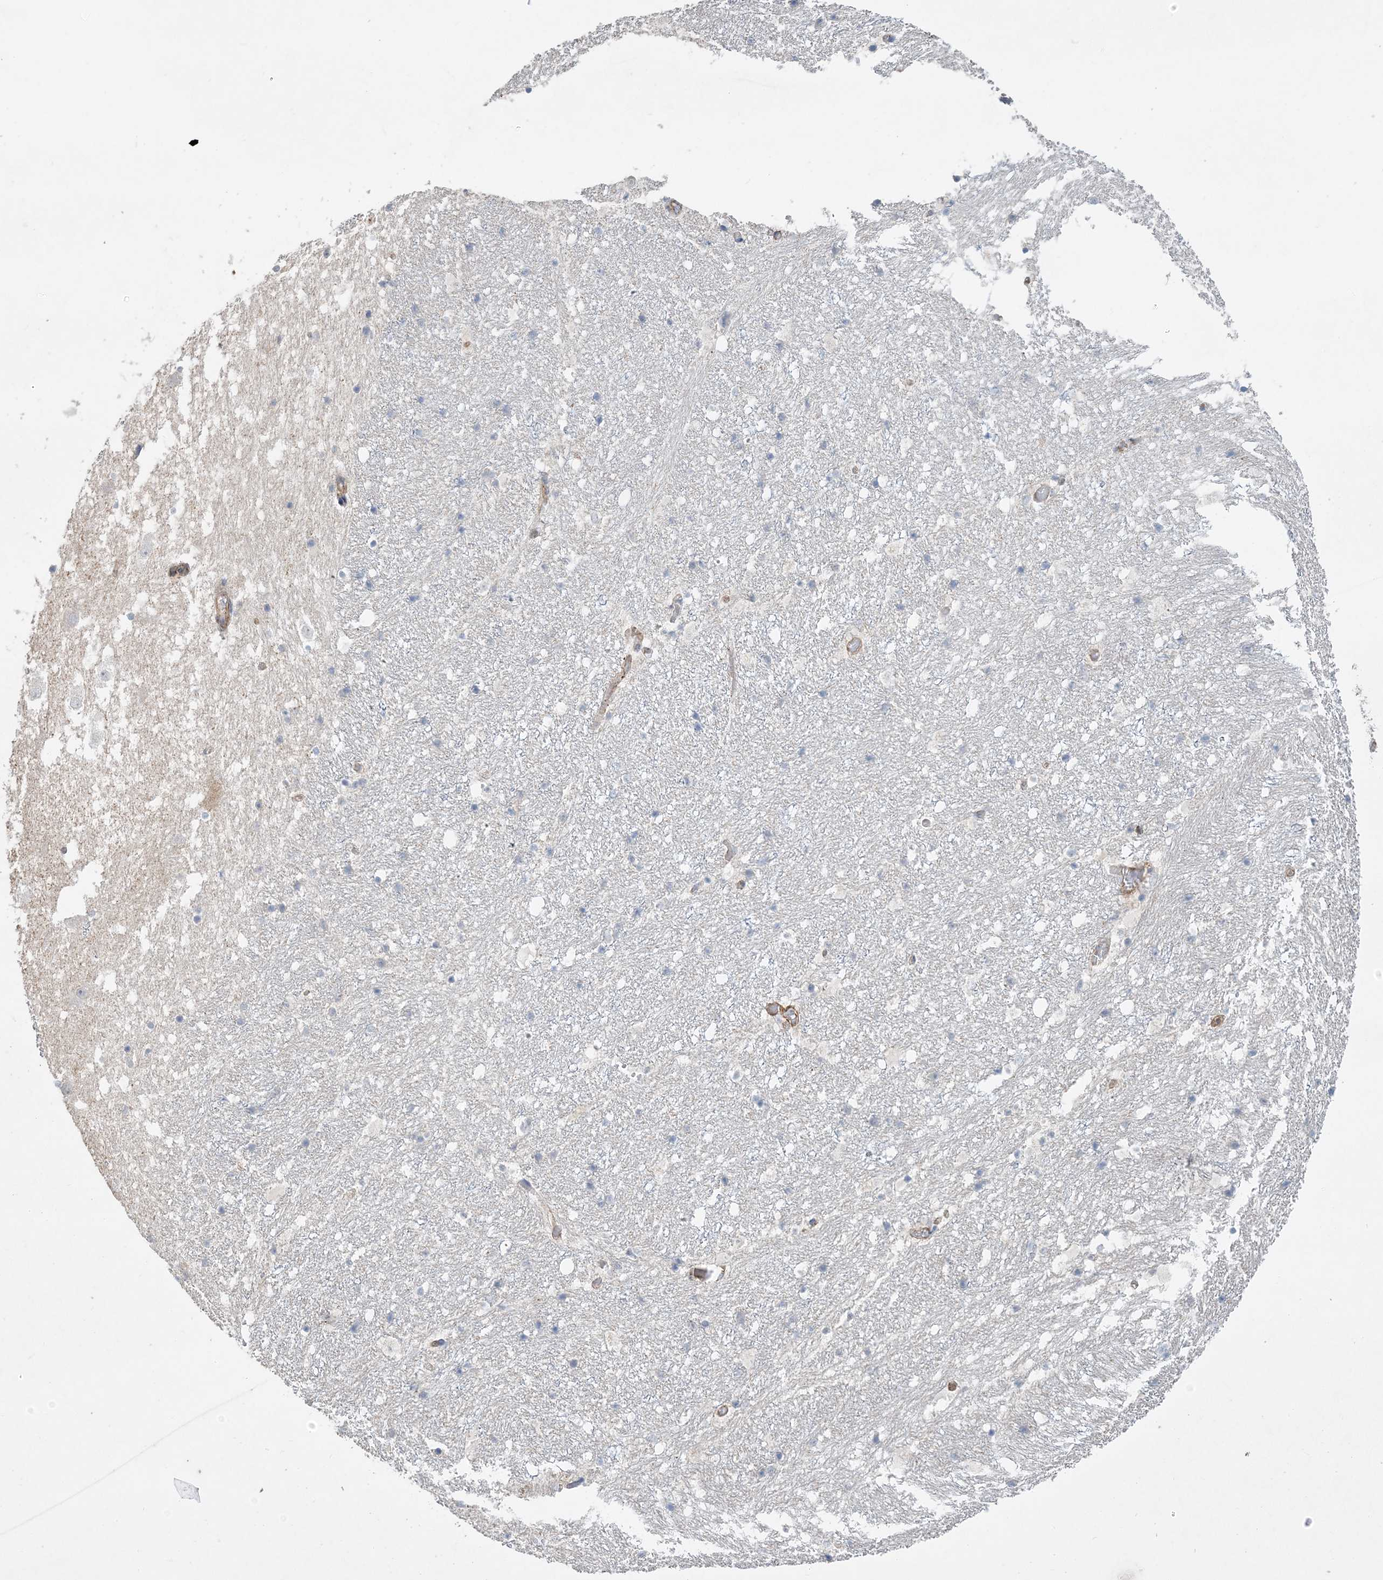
{"staining": {"intensity": "negative", "quantity": "none", "location": "none"}, "tissue": "hippocampus", "cell_type": "Glial cells", "image_type": "normal", "snomed": [{"axis": "morphology", "description": "Normal tissue, NOS"}, {"axis": "topography", "description": "Hippocampus"}], "caption": "This photomicrograph is of normal hippocampus stained with IHC to label a protein in brown with the nuclei are counter-stained blue. There is no positivity in glial cells.", "gene": "PIGC", "patient": {"sex": "female", "age": 52}}